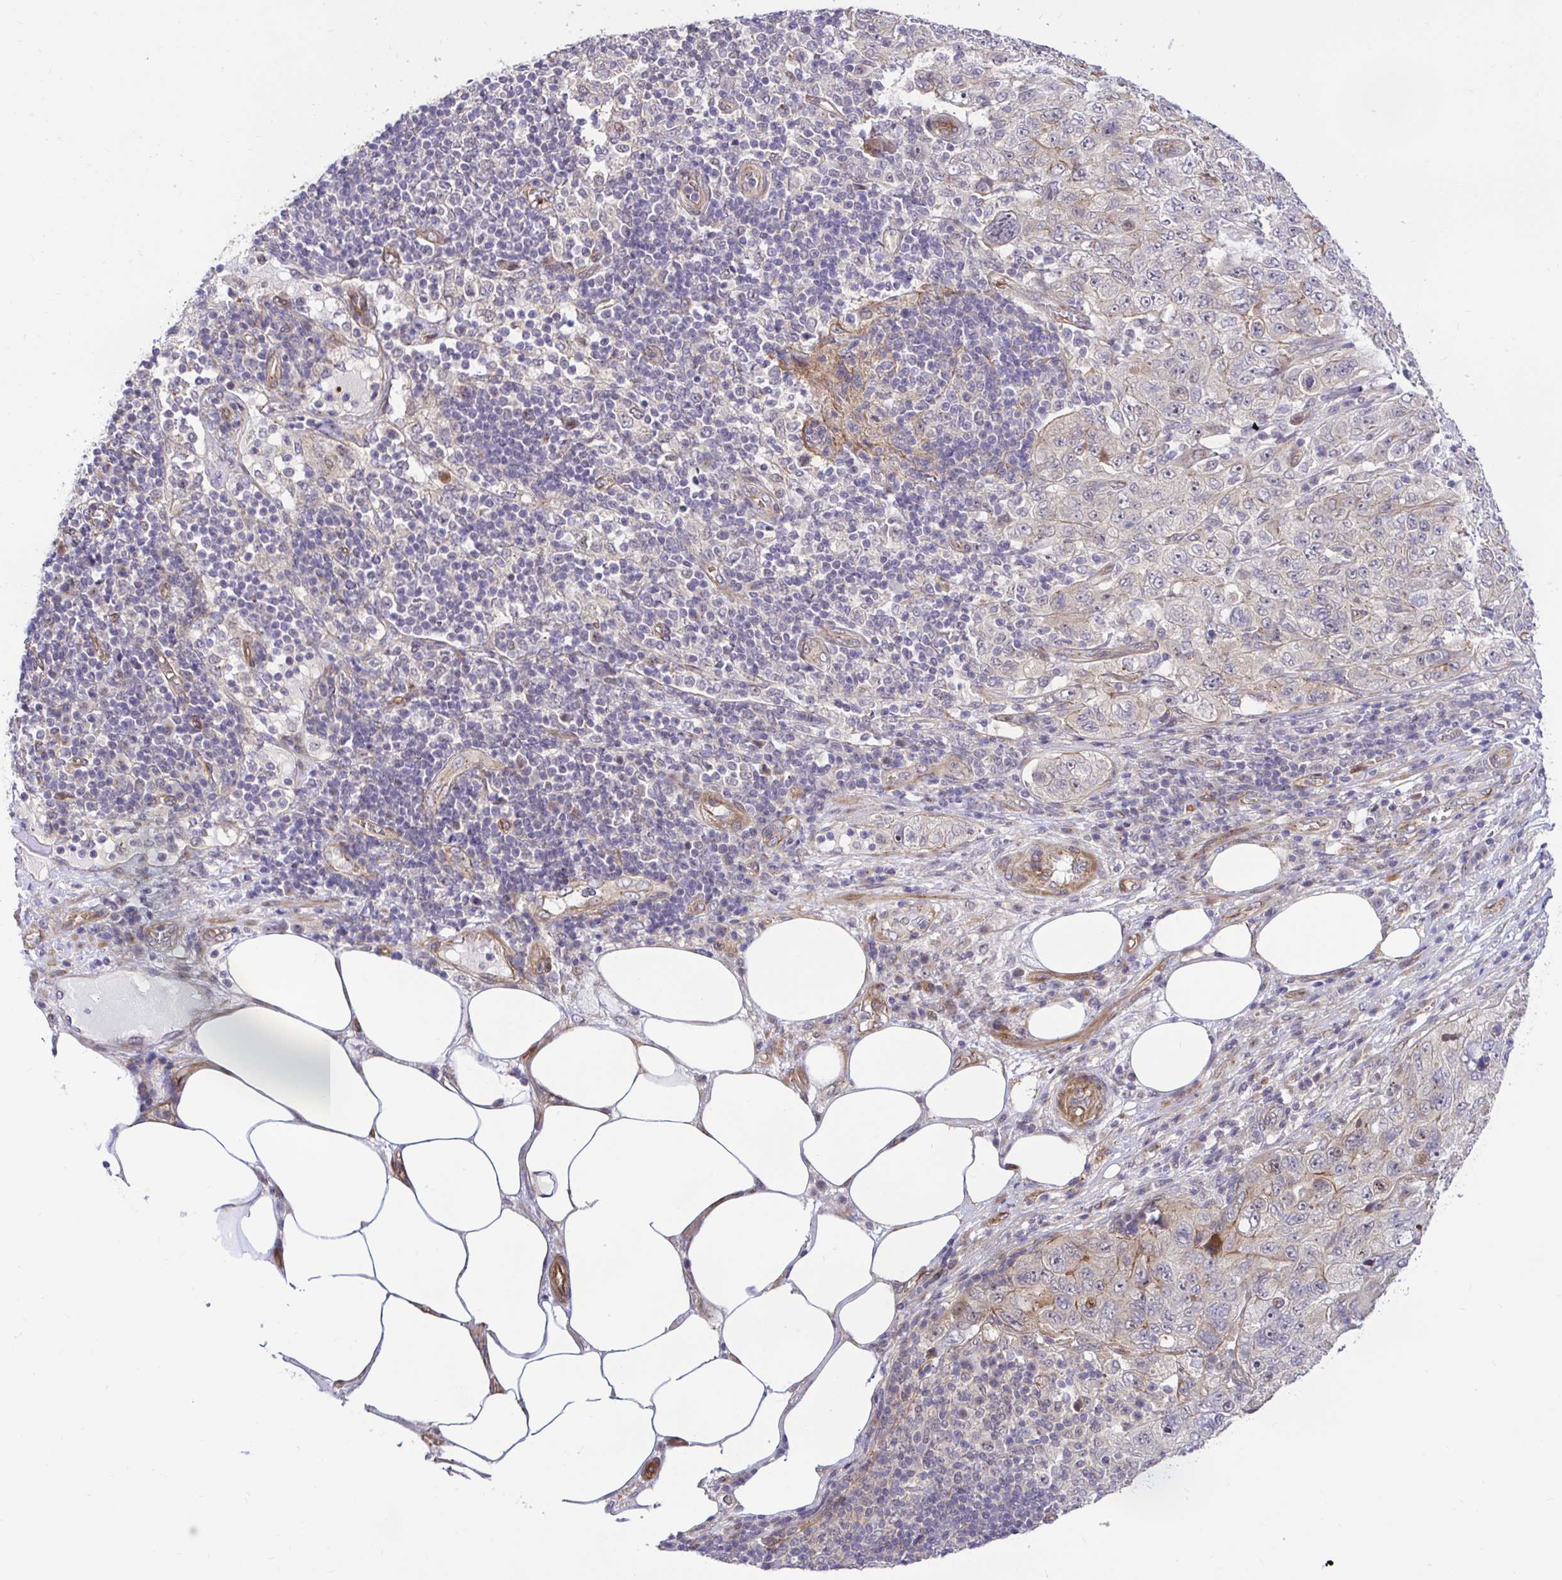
{"staining": {"intensity": "negative", "quantity": "none", "location": "none"}, "tissue": "pancreatic cancer", "cell_type": "Tumor cells", "image_type": "cancer", "snomed": [{"axis": "morphology", "description": "Adenocarcinoma, NOS"}, {"axis": "topography", "description": "Pancreas"}], "caption": "The histopathology image exhibits no significant expression in tumor cells of pancreatic cancer.", "gene": "TRIM55", "patient": {"sex": "male", "age": 68}}